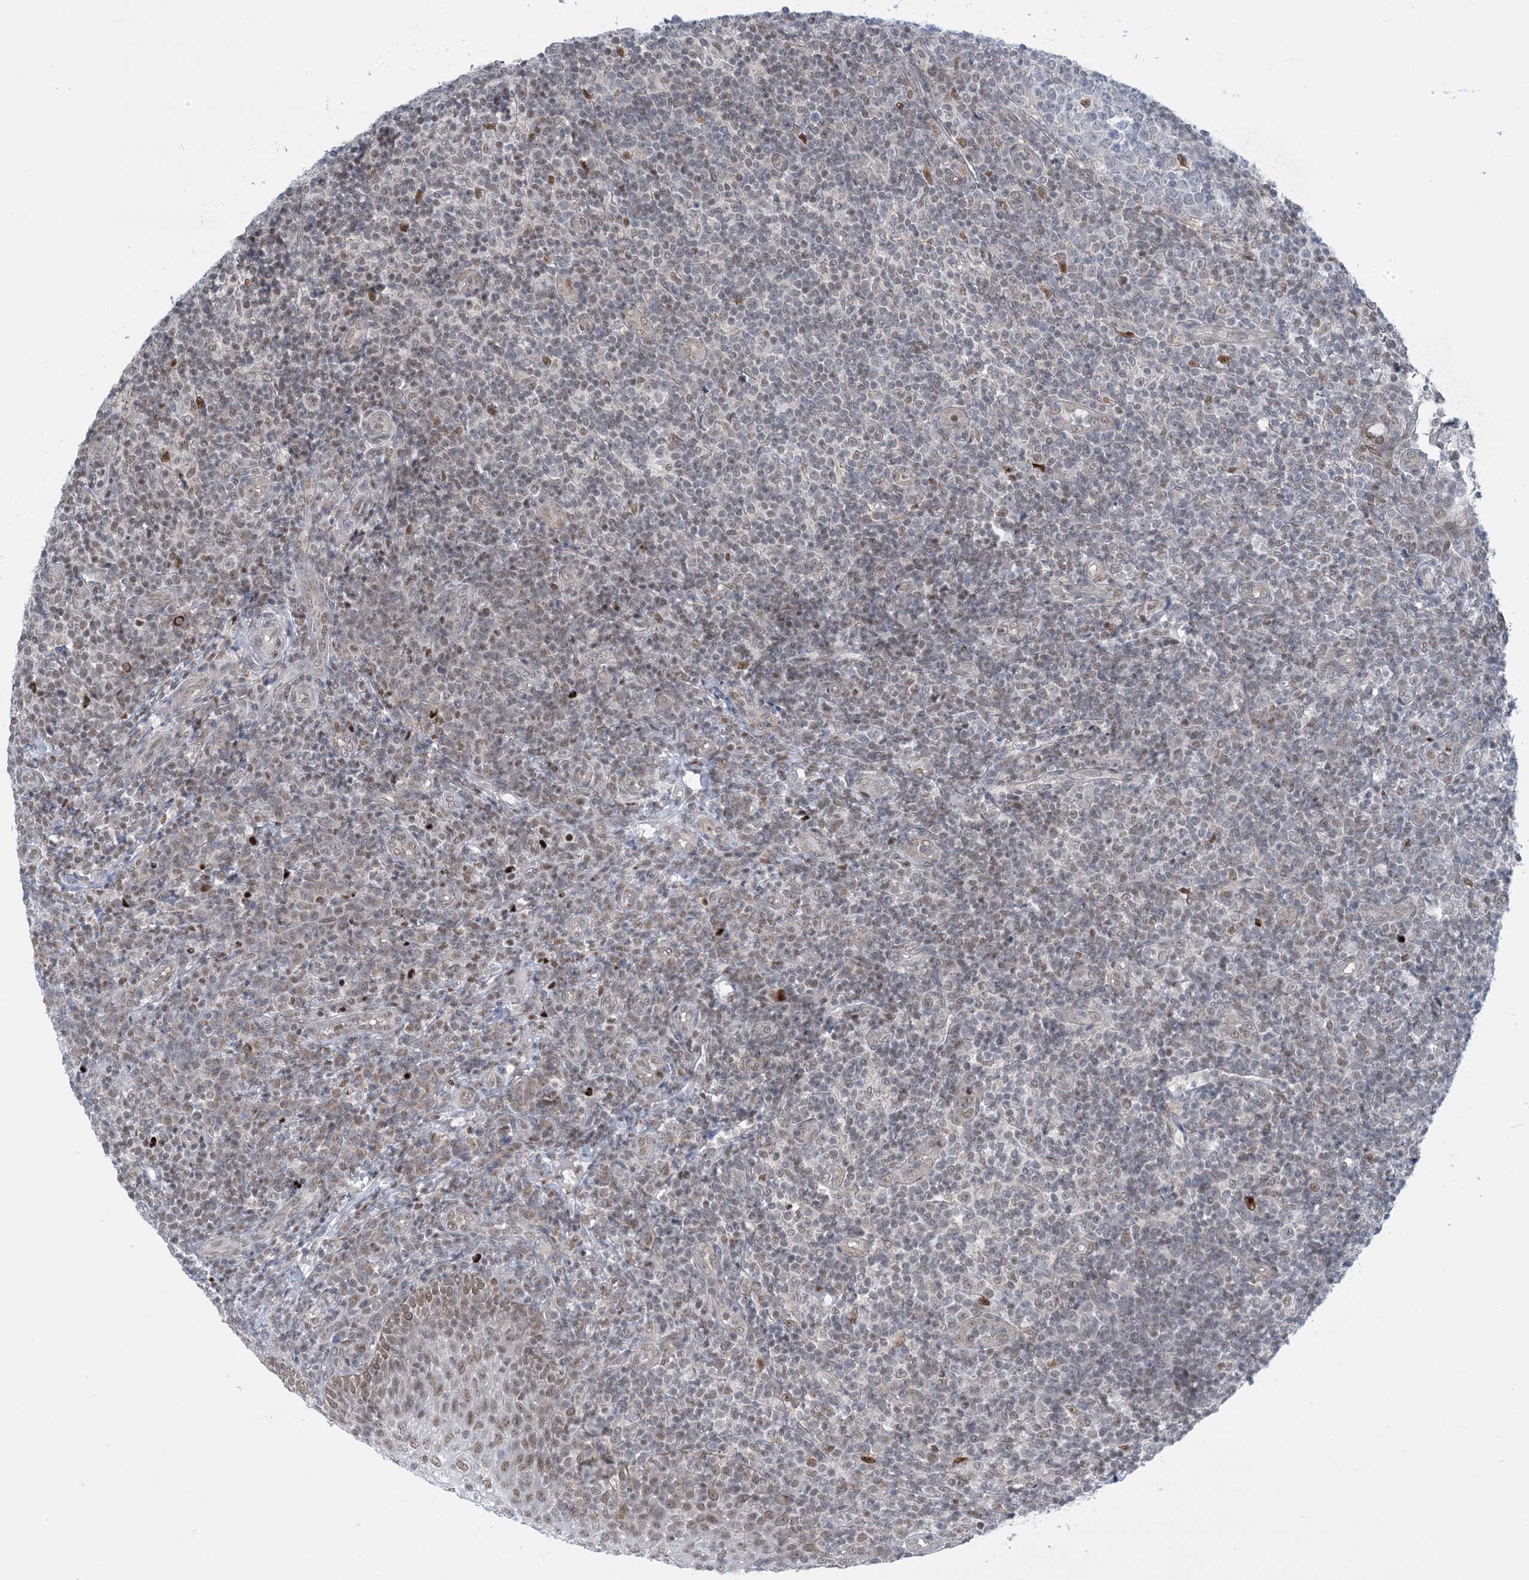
{"staining": {"intensity": "moderate", "quantity": "<25%", "location": "nuclear"}, "tissue": "tonsil", "cell_type": "Germinal center cells", "image_type": "normal", "snomed": [{"axis": "morphology", "description": "Normal tissue, NOS"}, {"axis": "topography", "description": "Tonsil"}], "caption": "DAB immunohistochemical staining of normal human tonsil exhibits moderate nuclear protein expression in about <25% of germinal center cells.", "gene": "TFPT", "patient": {"sex": "female", "age": 19}}